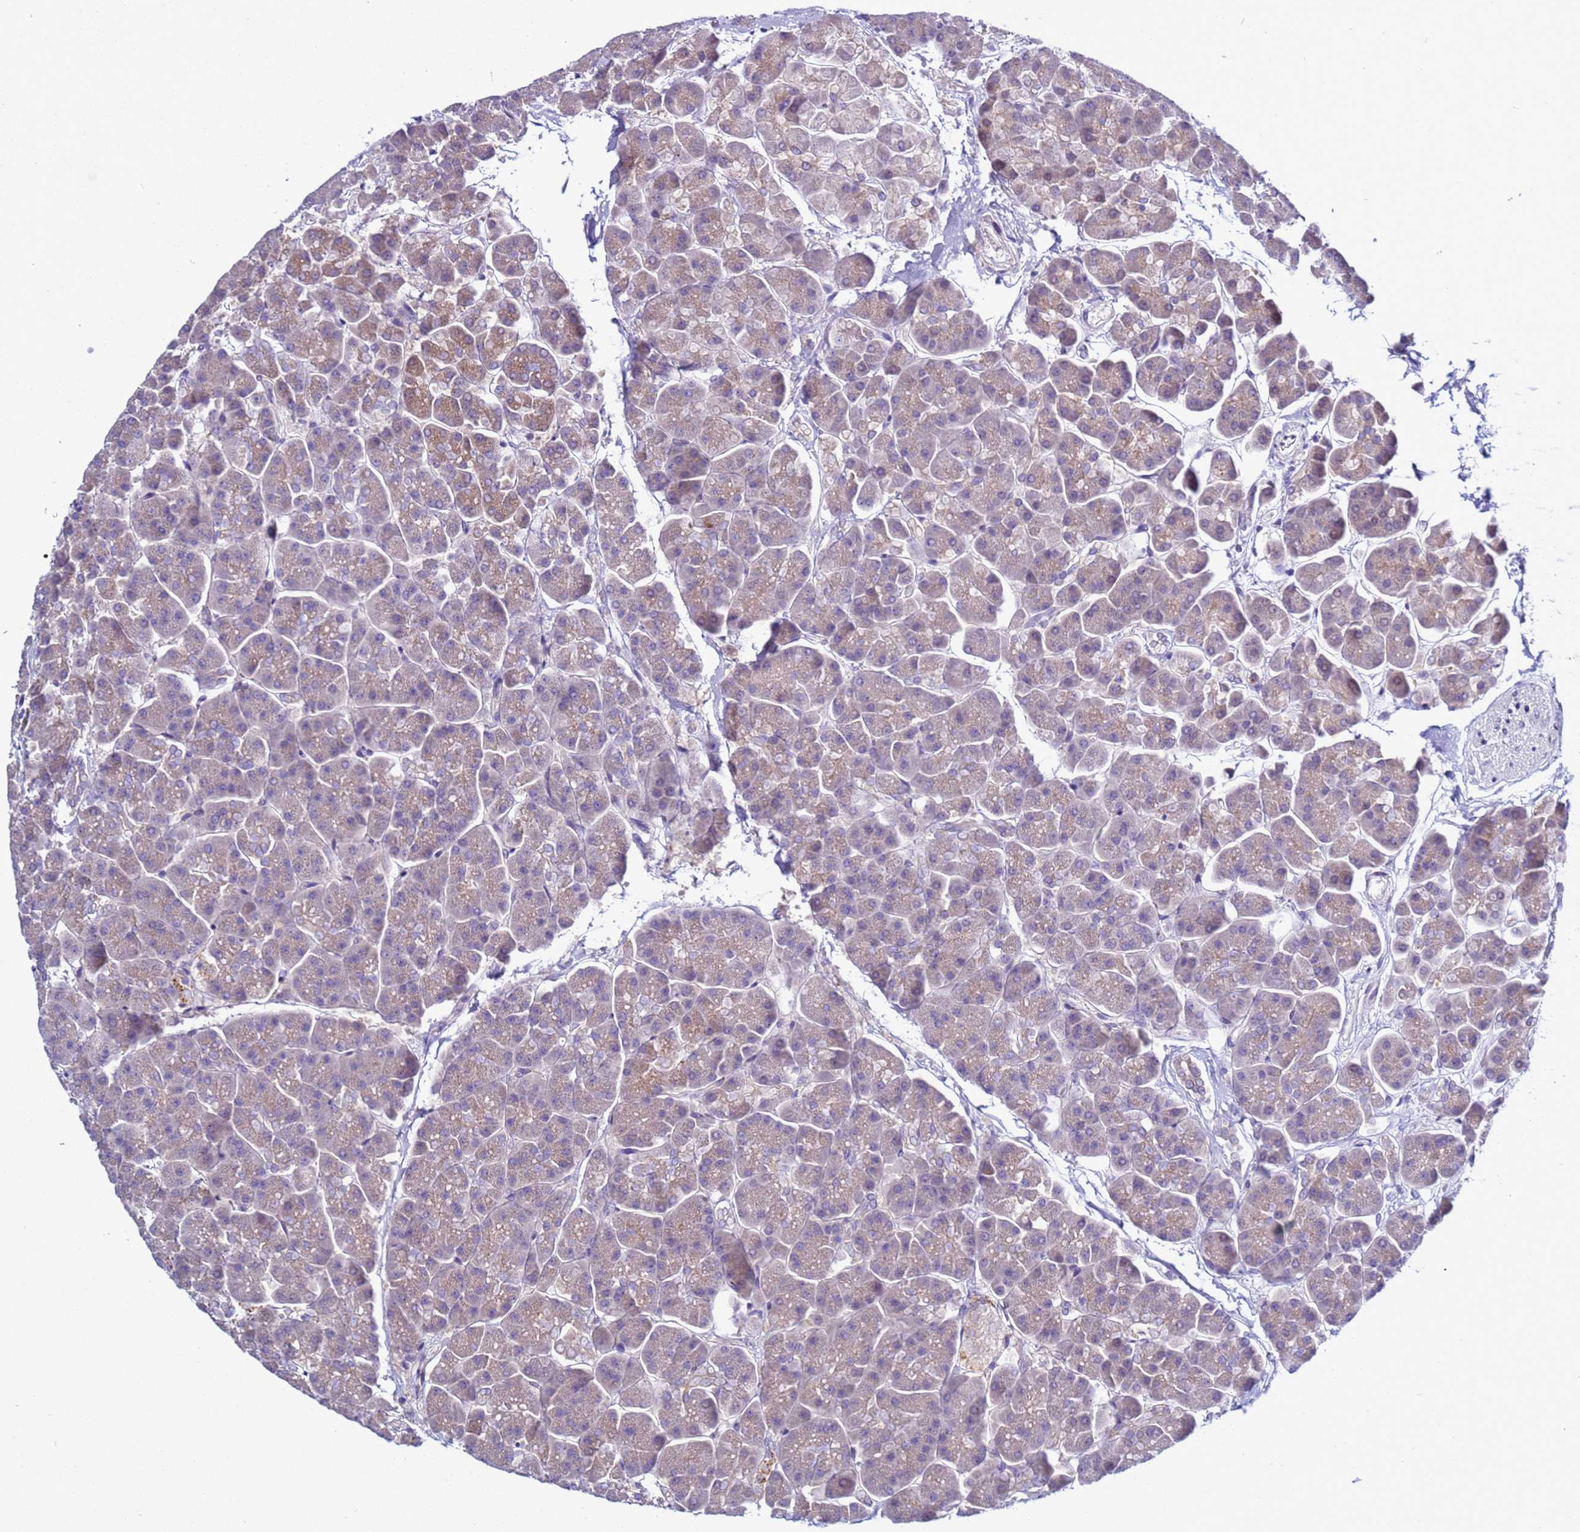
{"staining": {"intensity": "weak", "quantity": "<25%", "location": "cytoplasmic/membranous"}, "tissue": "pancreas", "cell_type": "Exocrine glandular cells", "image_type": "normal", "snomed": [{"axis": "morphology", "description": "Normal tissue, NOS"}, {"axis": "topography", "description": "Pancreas"}, {"axis": "topography", "description": "Peripheral nerve tissue"}], "caption": "IHC of normal human pancreas exhibits no staining in exocrine glandular cells. (DAB (3,3'-diaminobenzidine) IHC, high magnification).", "gene": "NAT1", "patient": {"sex": "male", "age": 54}}